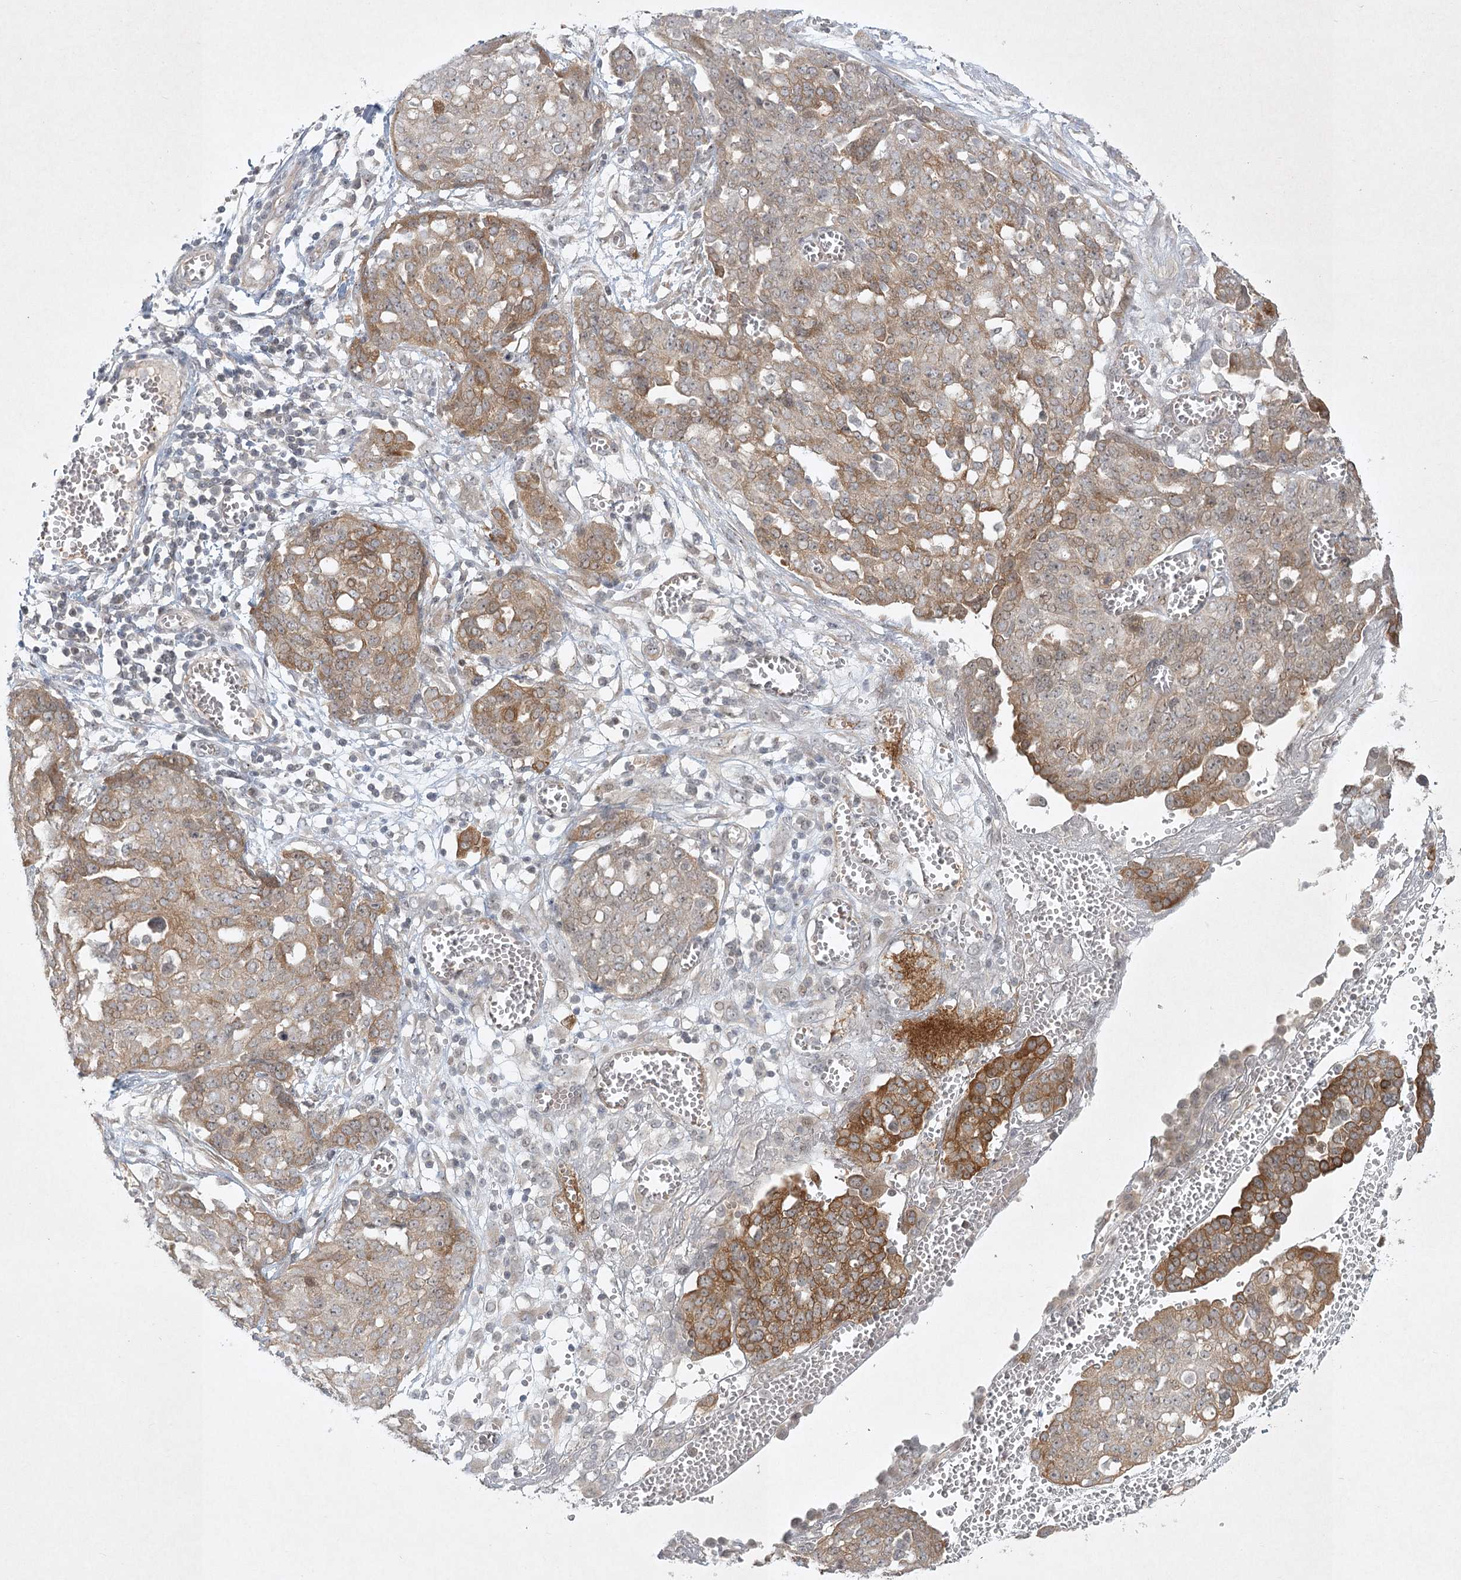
{"staining": {"intensity": "moderate", "quantity": ">75%", "location": "cytoplasmic/membranous"}, "tissue": "ovarian cancer", "cell_type": "Tumor cells", "image_type": "cancer", "snomed": [{"axis": "morphology", "description": "Cystadenocarcinoma, serous, NOS"}, {"axis": "topography", "description": "Soft tissue"}, {"axis": "topography", "description": "Ovary"}], "caption": "A histopathology image of human ovarian cancer (serous cystadenocarcinoma) stained for a protein exhibits moderate cytoplasmic/membranous brown staining in tumor cells.", "gene": "SH2D3A", "patient": {"sex": "female", "age": 57}}